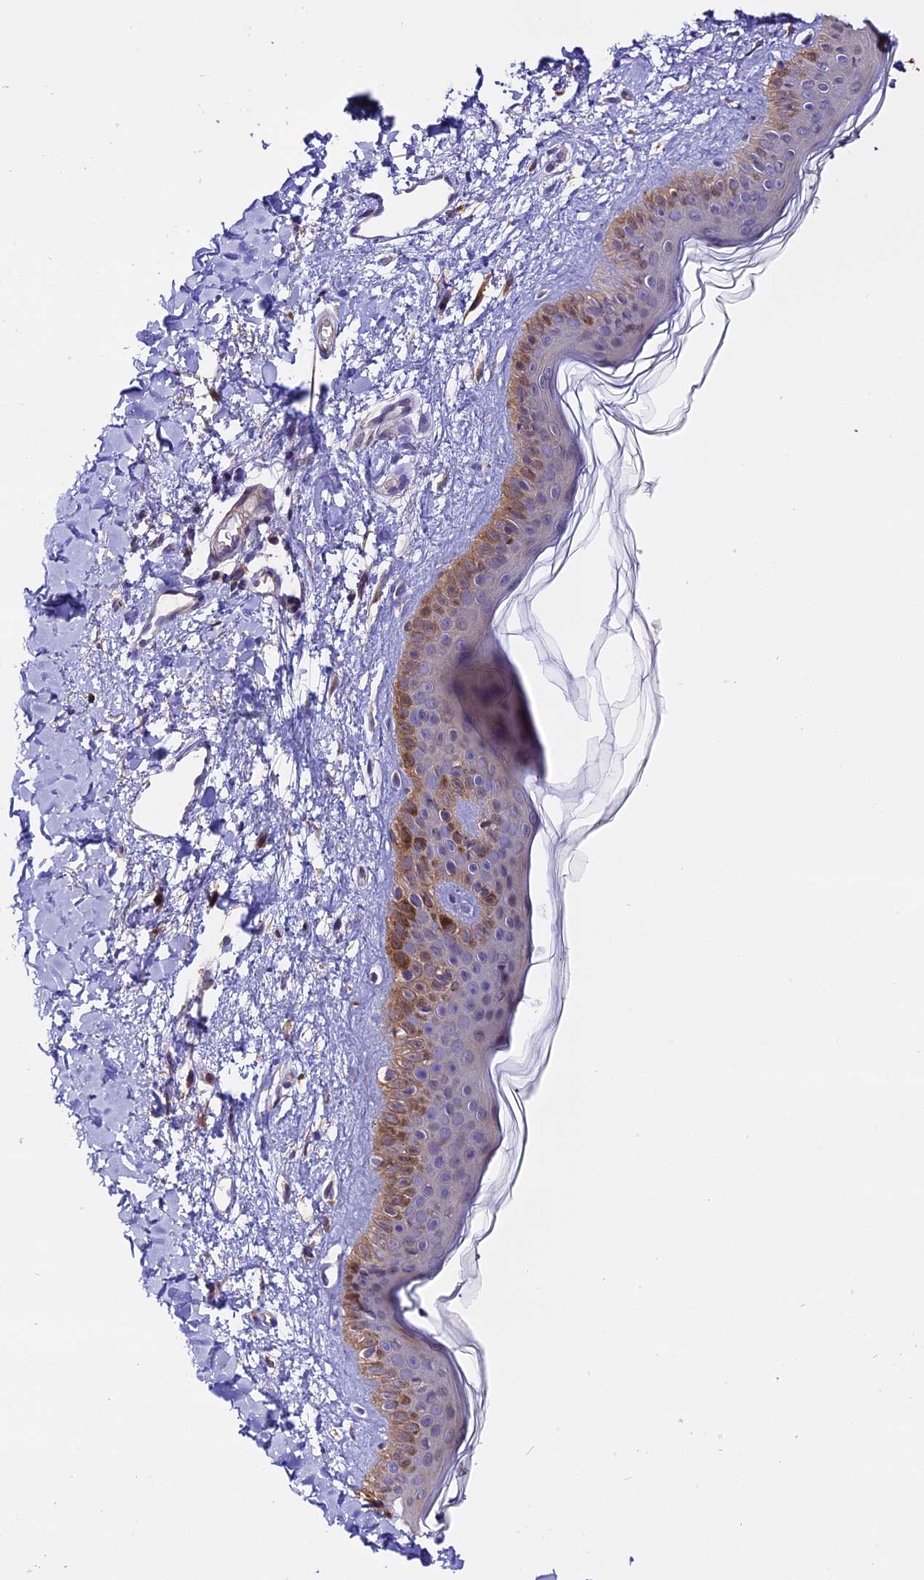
{"staining": {"intensity": "weak", "quantity": "25%-75%", "location": "cytoplasmic/membranous"}, "tissue": "skin", "cell_type": "Fibroblasts", "image_type": "normal", "snomed": [{"axis": "morphology", "description": "Normal tissue, NOS"}, {"axis": "topography", "description": "Skin"}], "caption": "Protein expression analysis of benign human skin reveals weak cytoplasmic/membranous staining in about 25%-75% of fibroblasts. The protein is shown in brown color, while the nuclei are stained blue.", "gene": "MAP3K7CL", "patient": {"sex": "female", "age": 58}}